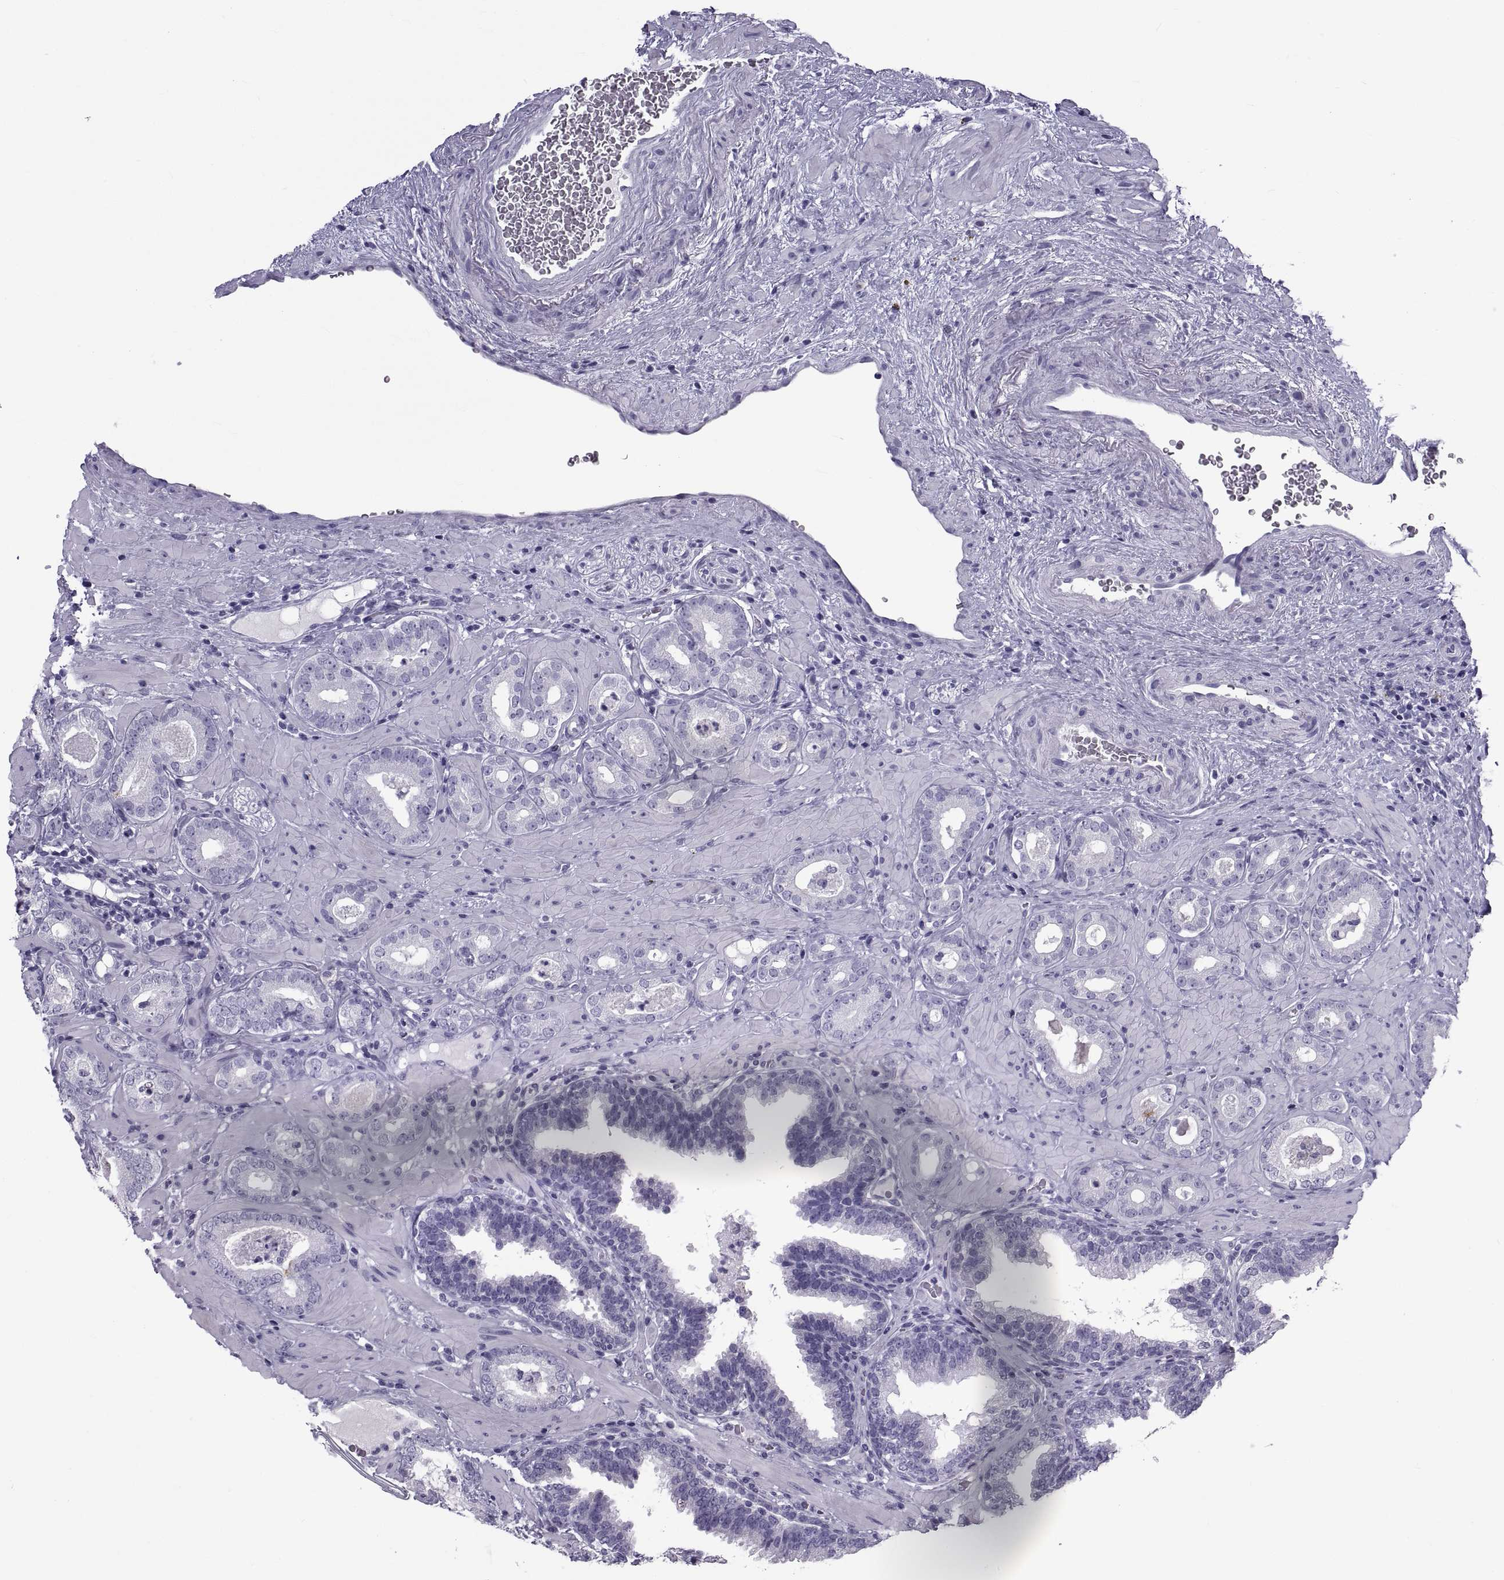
{"staining": {"intensity": "negative", "quantity": "none", "location": "none"}, "tissue": "prostate cancer", "cell_type": "Tumor cells", "image_type": "cancer", "snomed": [{"axis": "morphology", "description": "Adenocarcinoma, Low grade"}, {"axis": "topography", "description": "Prostate"}], "caption": "Immunohistochemistry micrograph of human prostate adenocarcinoma (low-grade) stained for a protein (brown), which demonstrates no positivity in tumor cells.", "gene": "NPTX2", "patient": {"sex": "male", "age": 60}}